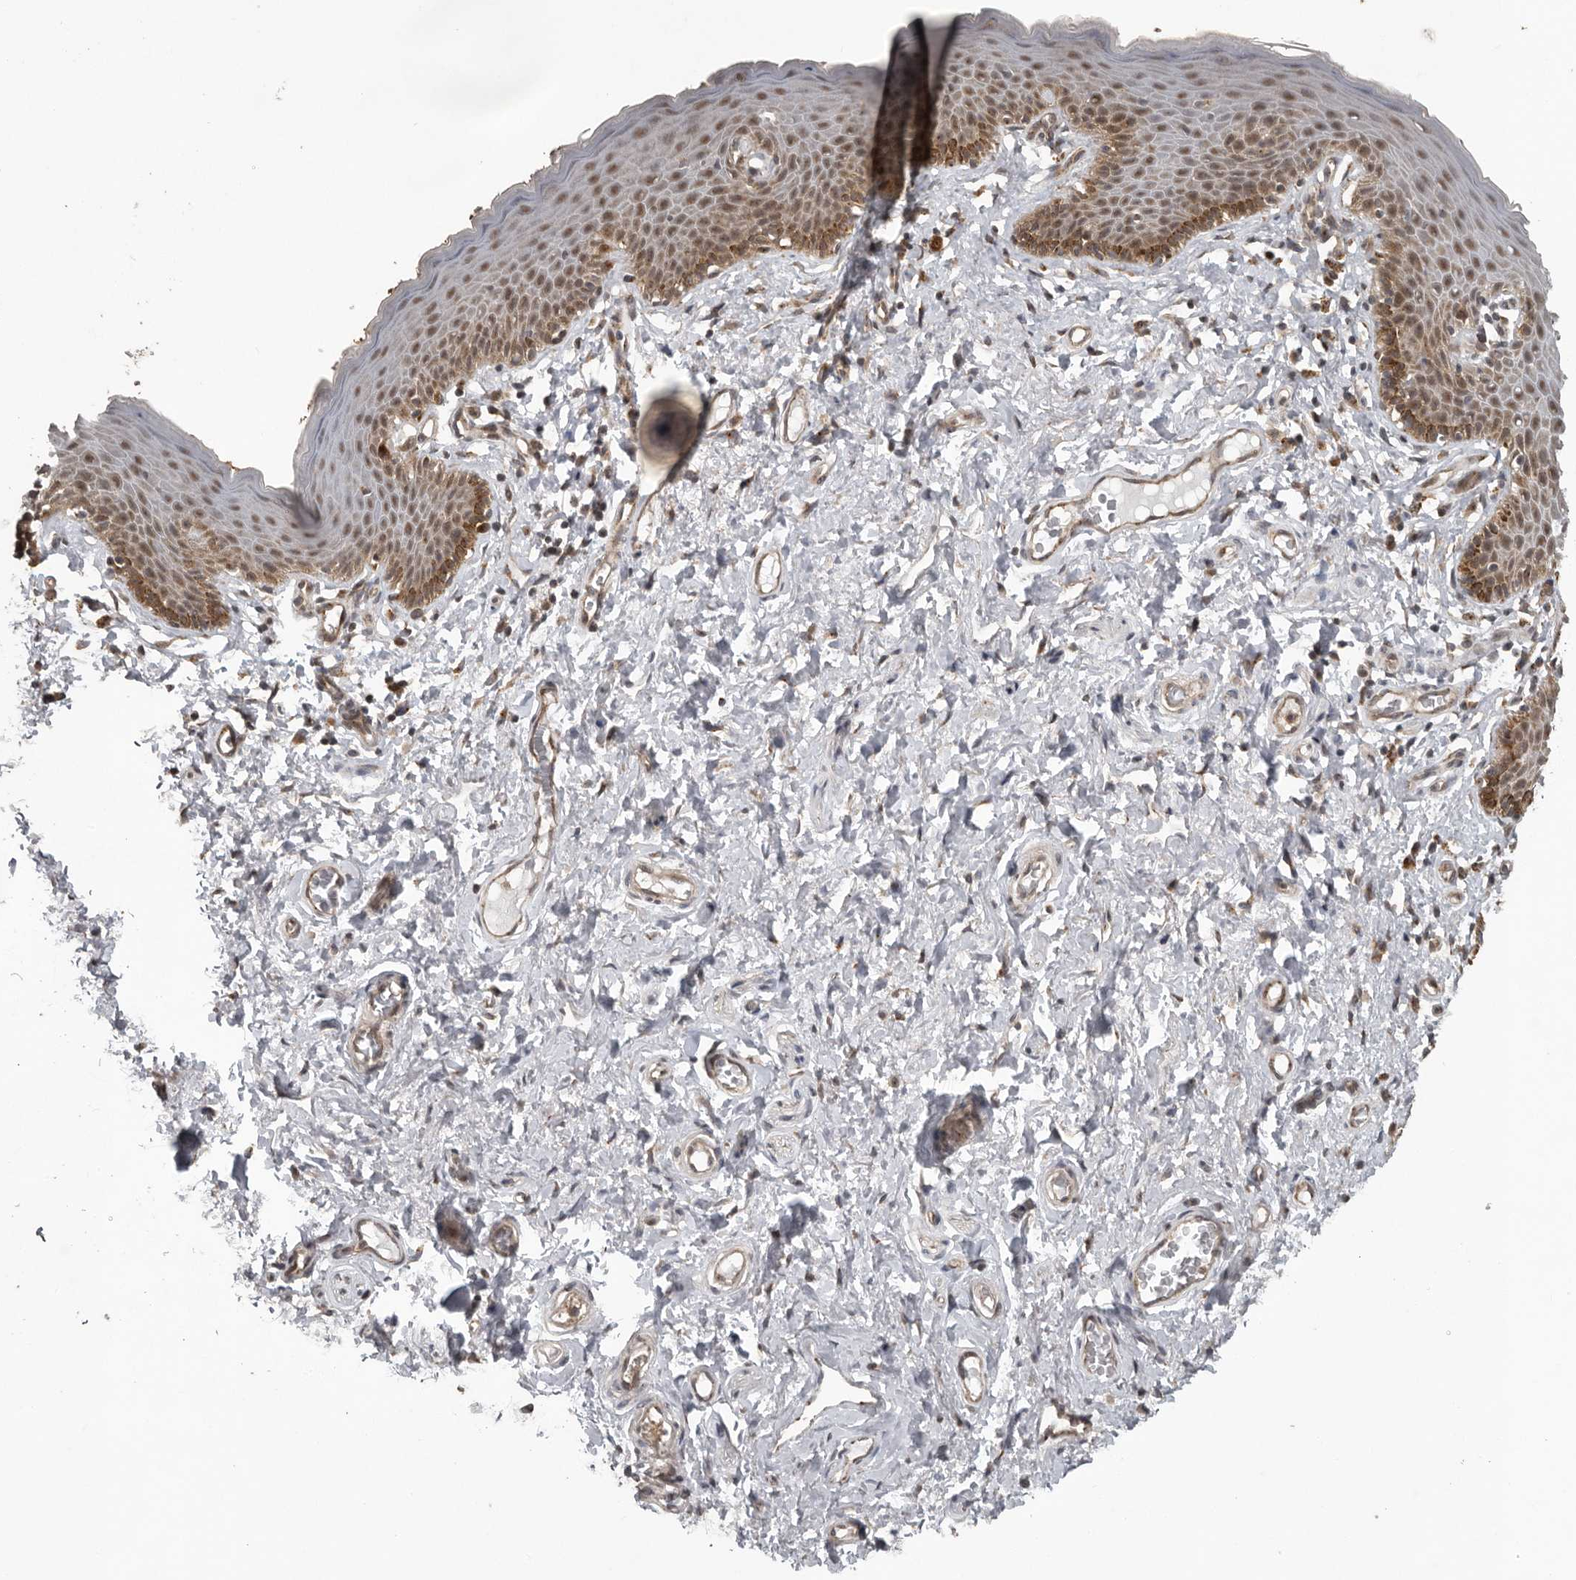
{"staining": {"intensity": "moderate", "quantity": "25%-75%", "location": "cytoplasmic/membranous"}, "tissue": "skin", "cell_type": "Epidermal cells", "image_type": "normal", "snomed": [{"axis": "morphology", "description": "Normal tissue, NOS"}, {"axis": "topography", "description": "Vulva"}], "caption": "Epidermal cells show medium levels of moderate cytoplasmic/membranous expression in approximately 25%-75% of cells in benign human skin. (brown staining indicates protein expression, while blue staining denotes nuclei).", "gene": "CEP350", "patient": {"sex": "female", "age": 66}}